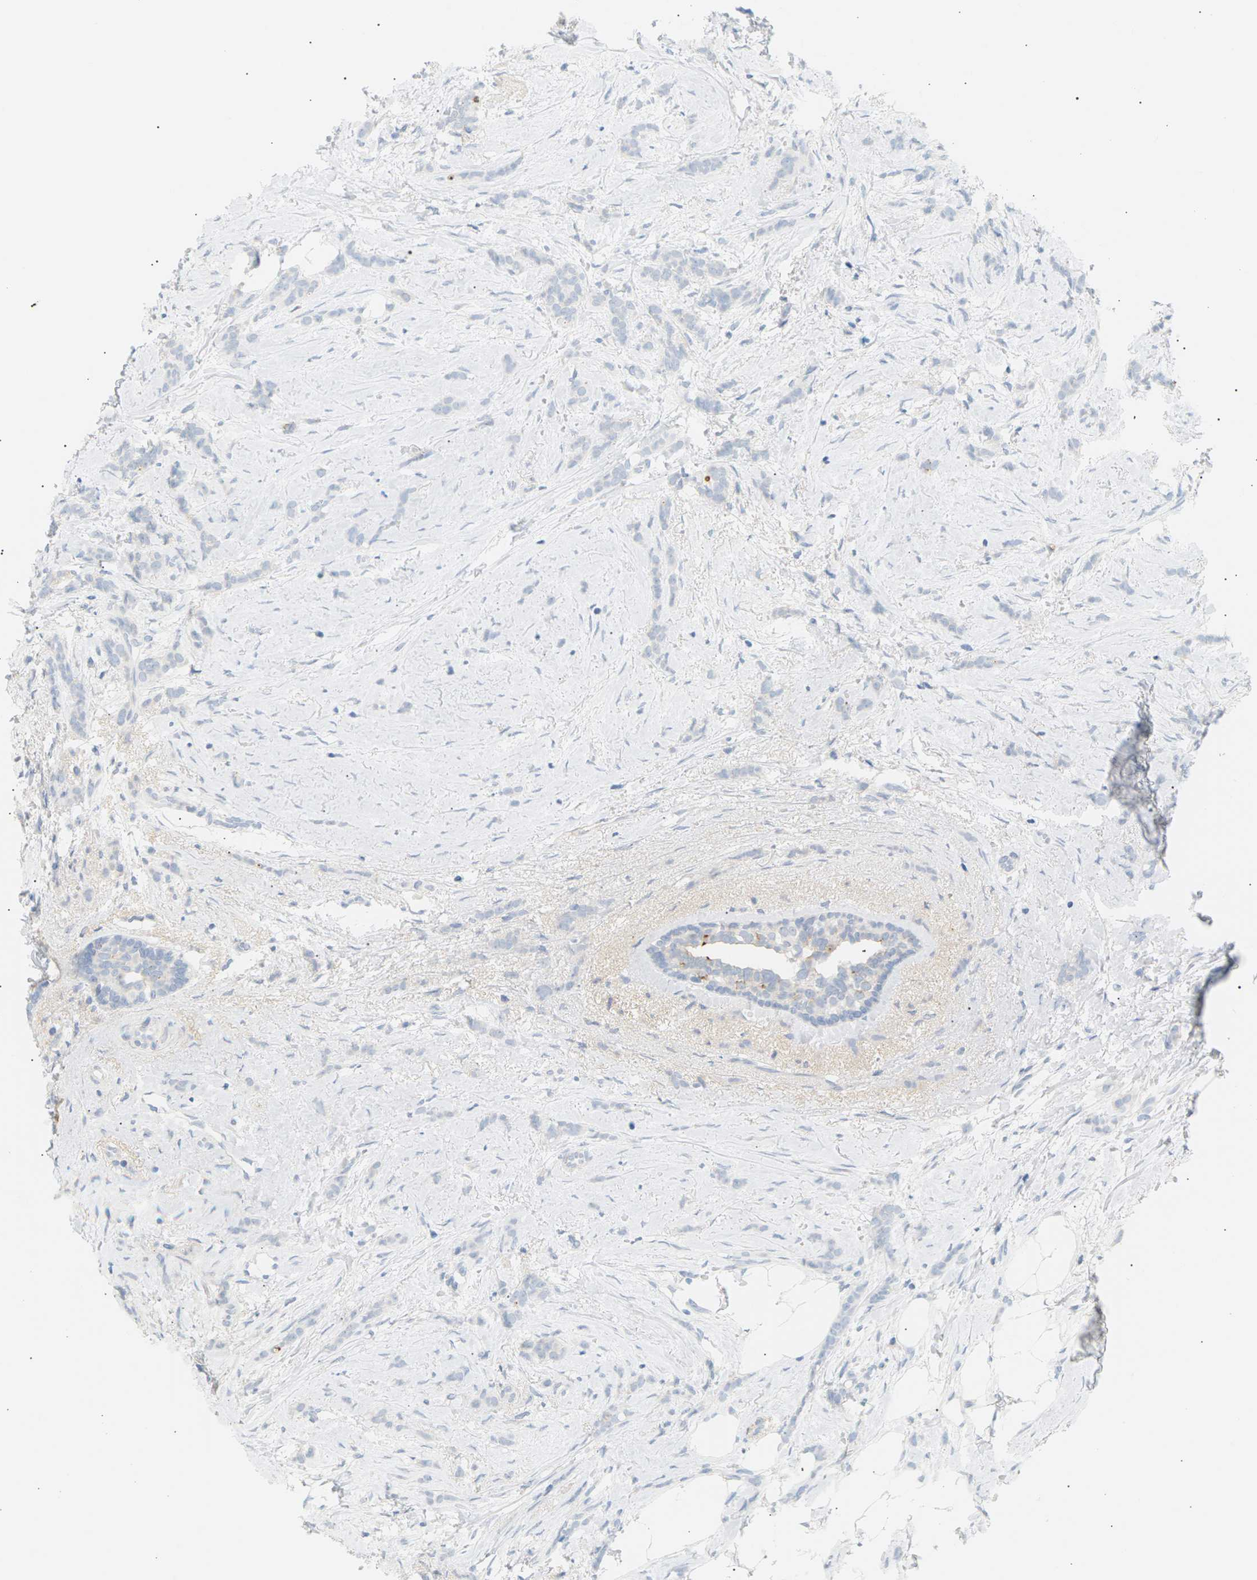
{"staining": {"intensity": "negative", "quantity": "none", "location": "none"}, "tissue": "breast cancer", "cell_type": "Tumor cells", "image_type": "cancer", "snomed": [{"axis": "morphology", "description": "Lobular carcinoma, in situ"}, {"axis": "morphology", "description": "Lobular carcinoma"}, {"axis": "topography", "description": "Breast"}], "caption": "Tumor cells show no significant protein staining in breast cancer (lobular carcinoma). (DAB immunohistochemistry visualized using brightfield microscopy, high magnification).", "gene": "CLU", "patient": {"sex": "female", "age": 41}}